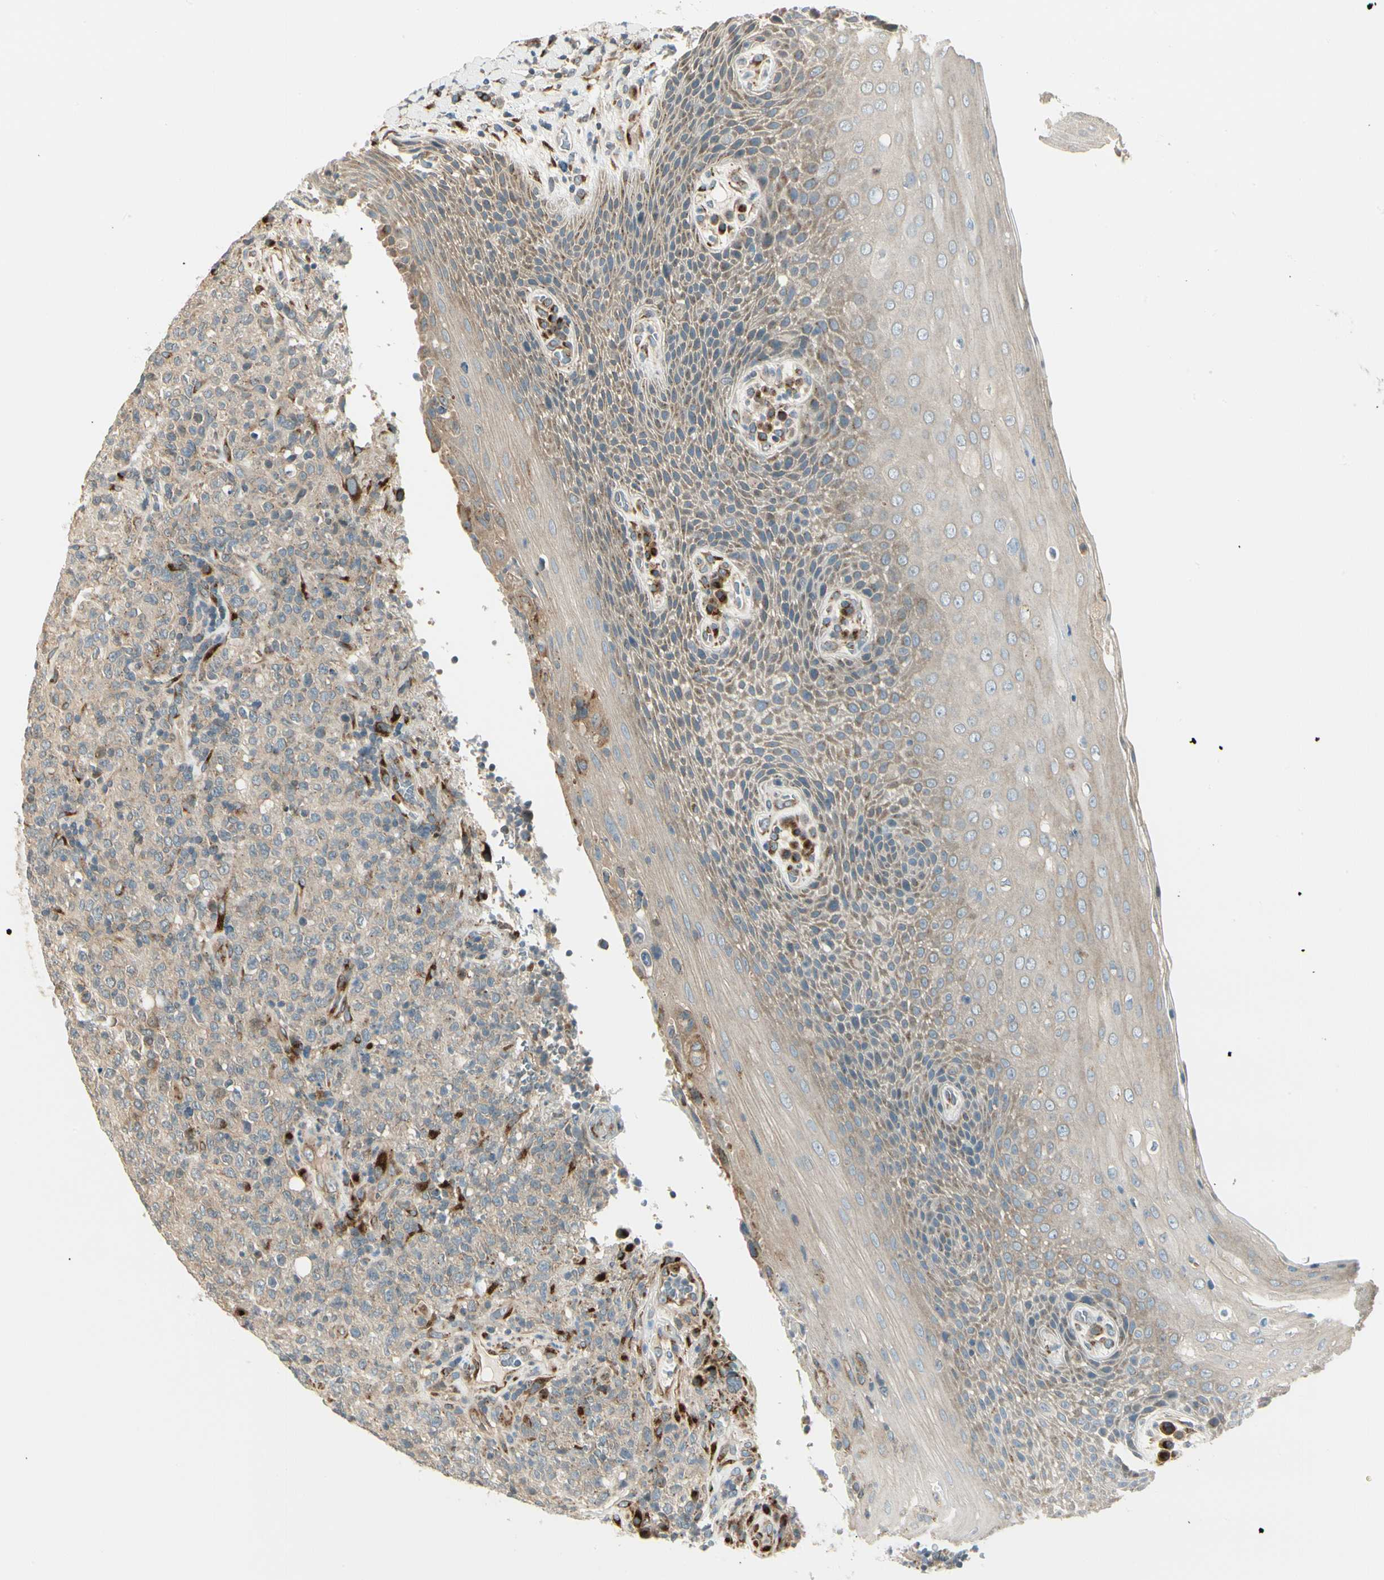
{"staining": {"intensity": "weak", "quantity": ">75%", "location": "cytoplasmic/membranous"}, "tissue": "lymphoma", "cell_type": "Tumor cells", "image_type": "cancer", "snomed": [{"axis": "morphology", "description": "Malignant lymphoma, non-Hodgkin's type, High grade"}, {"axis": "topography", "description": "Tonsil"}], "caption": "An immunohistochemistry (IHC) photomicrograph of tumor tissue is shown. Protein staining in brown highlights weak cytoplasmic/membranous positivity in lymphoma within tumor cells. (IHC, brightfield microscopy, high magnification).", "gene": "MANSC1", "patient": {"sex": "female", "age": 36}}